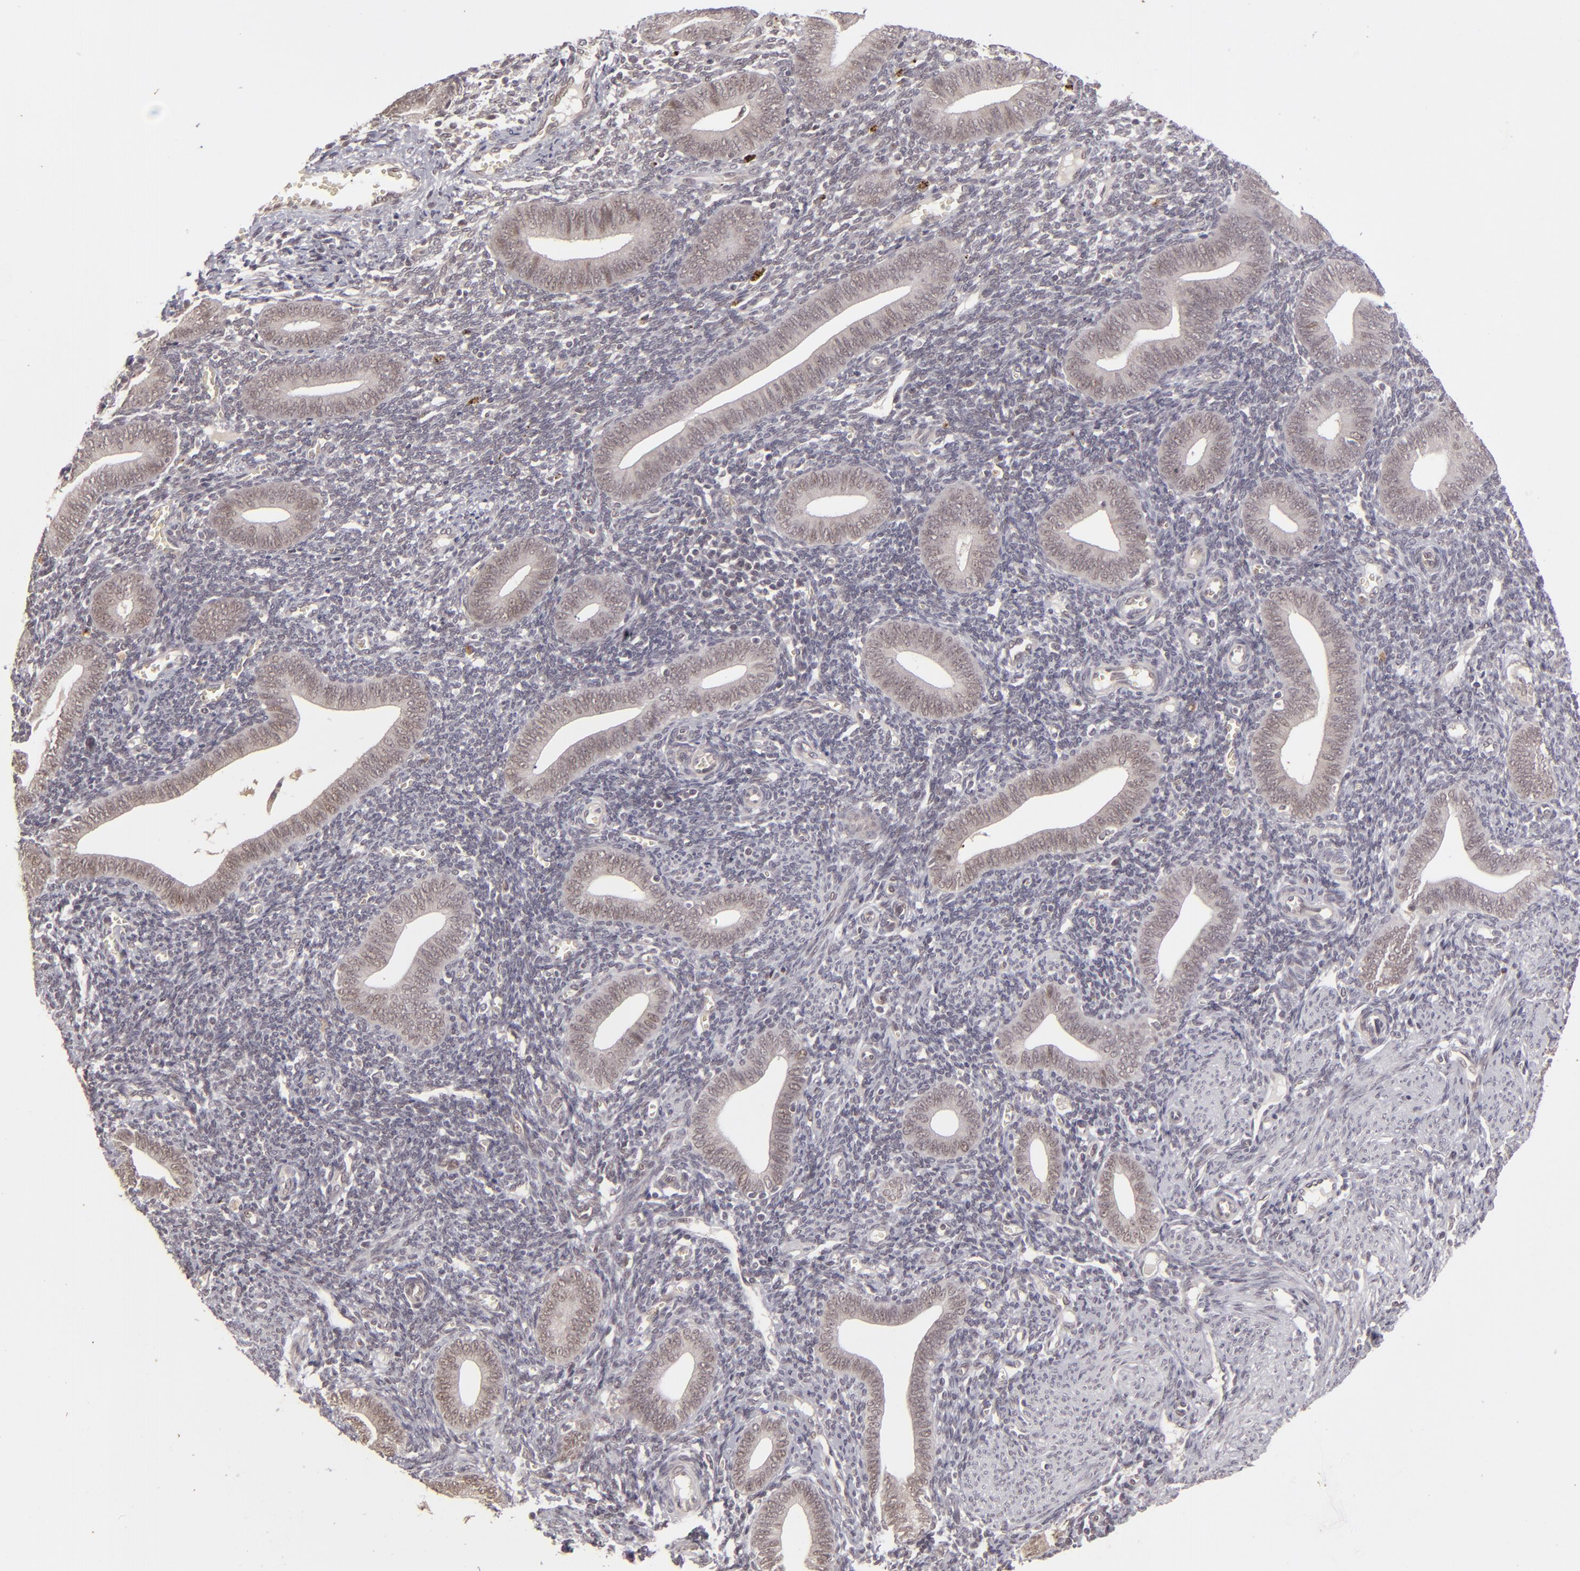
{"staining": {"intensity": "negative", "quantity": "none", "location": "none"}, "tissue": "endometrium", "cell_type": "Cells in endometrial stroma", "image_type": "normal", "snomed": [{"axis": "morphology", "description": "Normal tissue, NOS"}, {"axis": "topography", "description": "Uterus"}, {"axis": "topography", "description": "Endometrium"}], "caption": "IHC micrograph of unremarkable endometrium stained for a protein (brown), which shows no expression in cells in endometrial stroma. The staining was performed using DAB to visualize the protein expression in brown, while the nuclei were stained in blue with hematoxylin (Magnification: 20x).", "gene": "DFFA", "patient": {"sex": "female", "age": 33}}